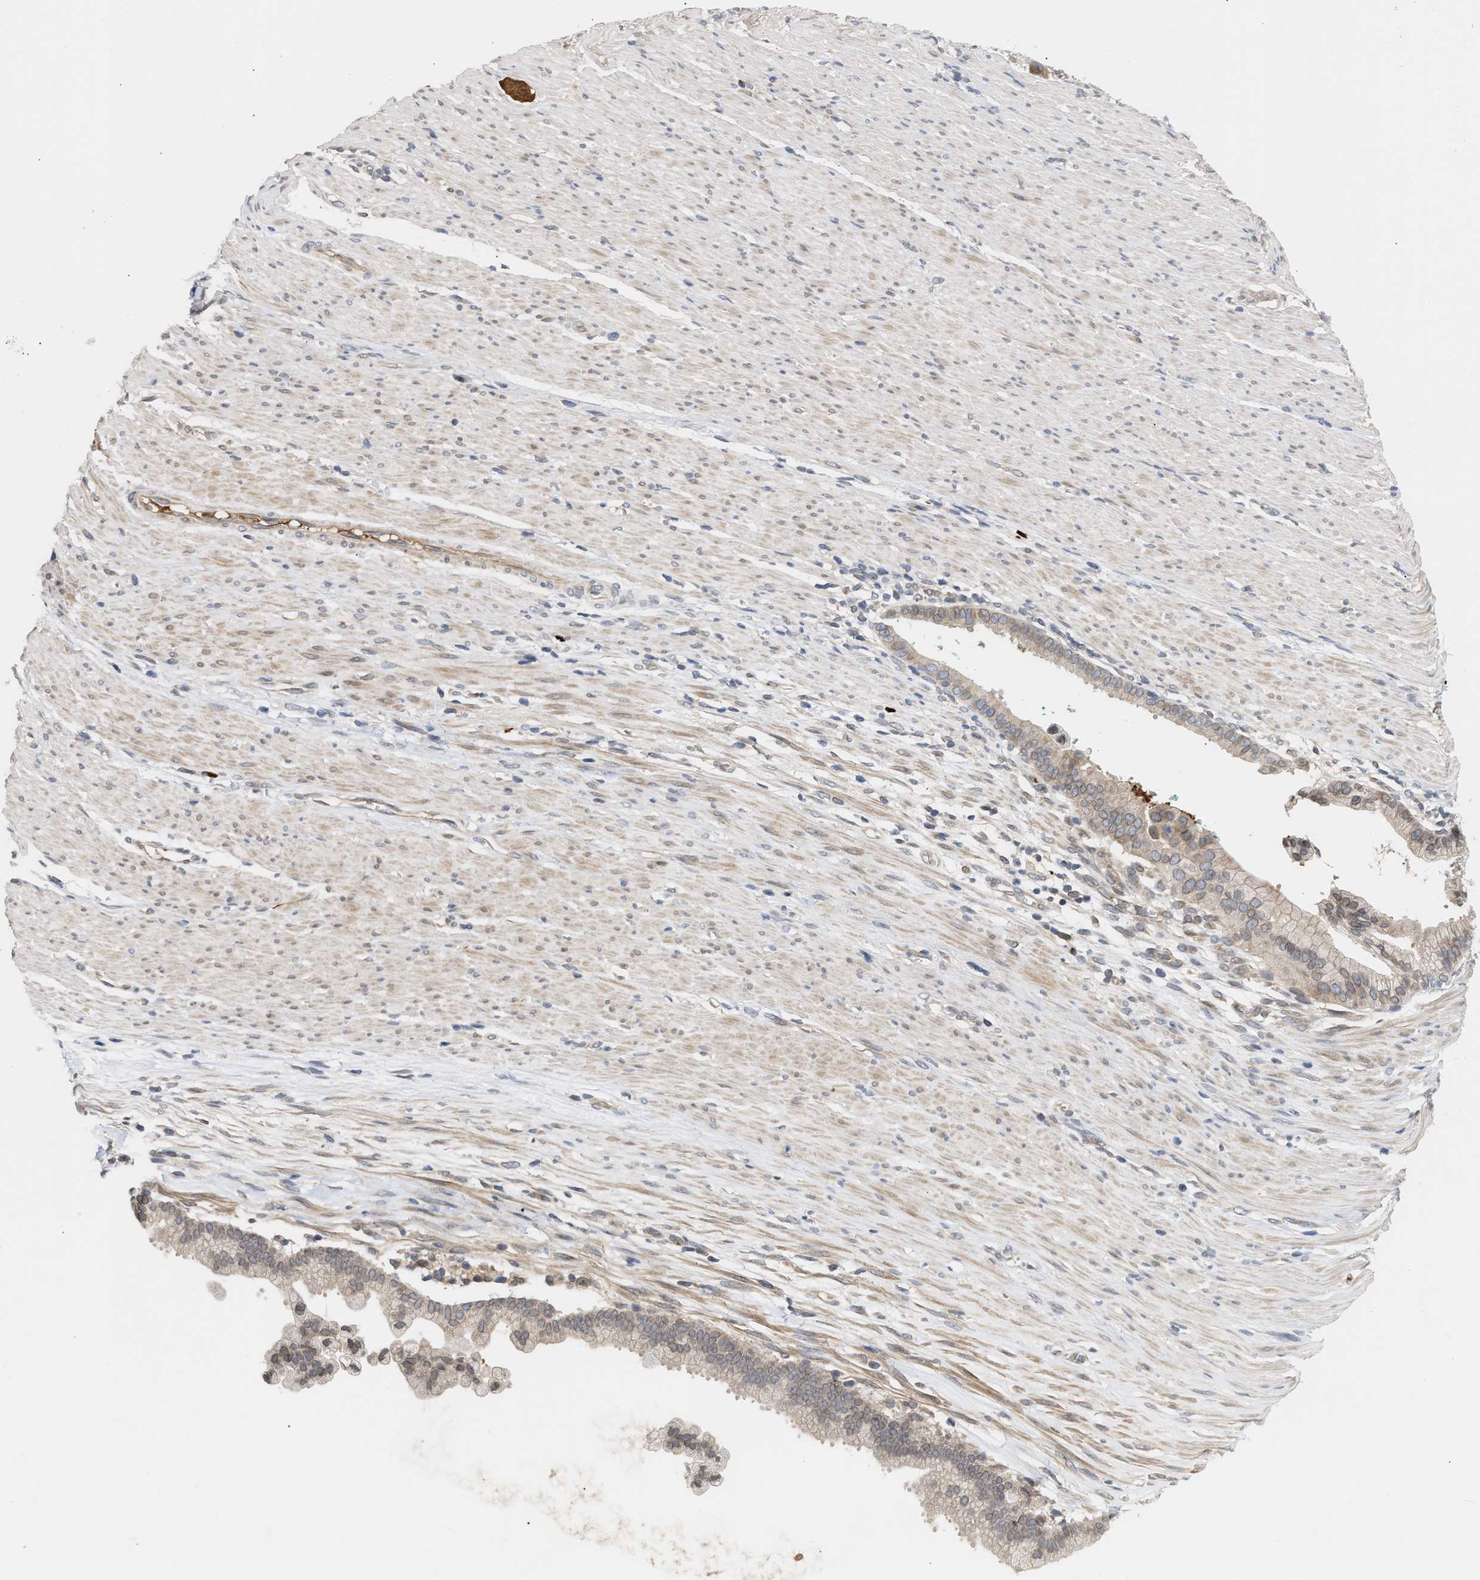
{"staining": {"intensity": "weak", "quantity": ">75%", "location": "cytoplasmic/membranous"}, "tissue": "pancreatic cancer", "cell_type": "Tumor cells", "image_type": "cancer", "snomed": [{"axis": "morphology", "description": "Adenocarcinoma, NOS"}, {"axis": "topography", "description": "Pancreas"}], "caption": "Adenocarcinoma (pancreatic) tissue exhibits weak cytoplasmic/membranous staining in approximately >75% of tumor cells", "gene": "NUP62", "patient": {"sex": "male", "age": 69}}